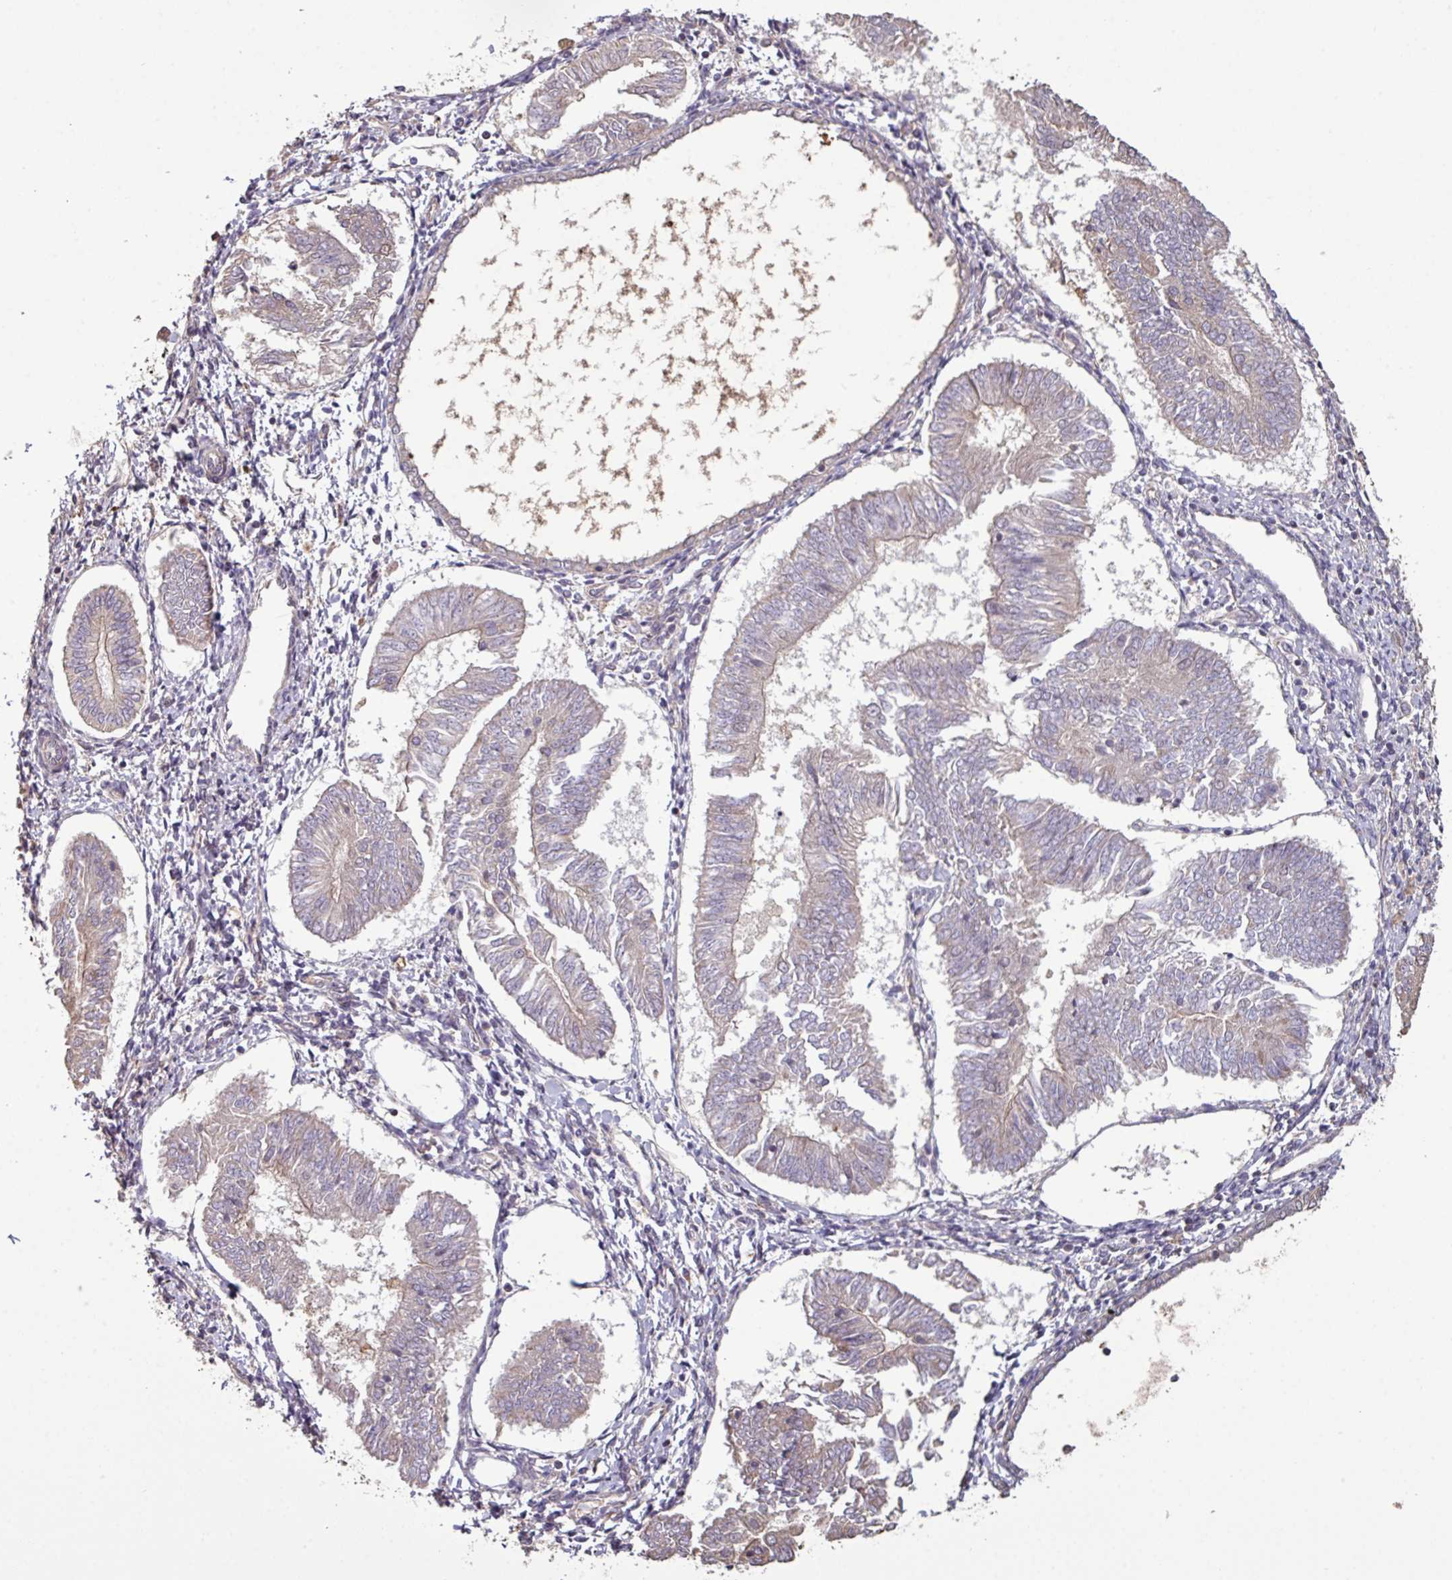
{"staining": {"intensity": "negative", "quantity": "none", "location": "none"}, "tissue": "endometrial cancer", "cell_type": "Tumor cells", "image_type": "cancer", "snomed": [{"axis": "morphology", "description": "Adenocarcinoma, NOS"}, {"axis": "topography", "description": "Endometrium"}], "caption": "Endometrial adenocarcinoma was stained to show a protein in brown. There is no significant positivity in tumor cells.", "gene": "NHSL2", "patient": {"sex": "female", "age": 58}}